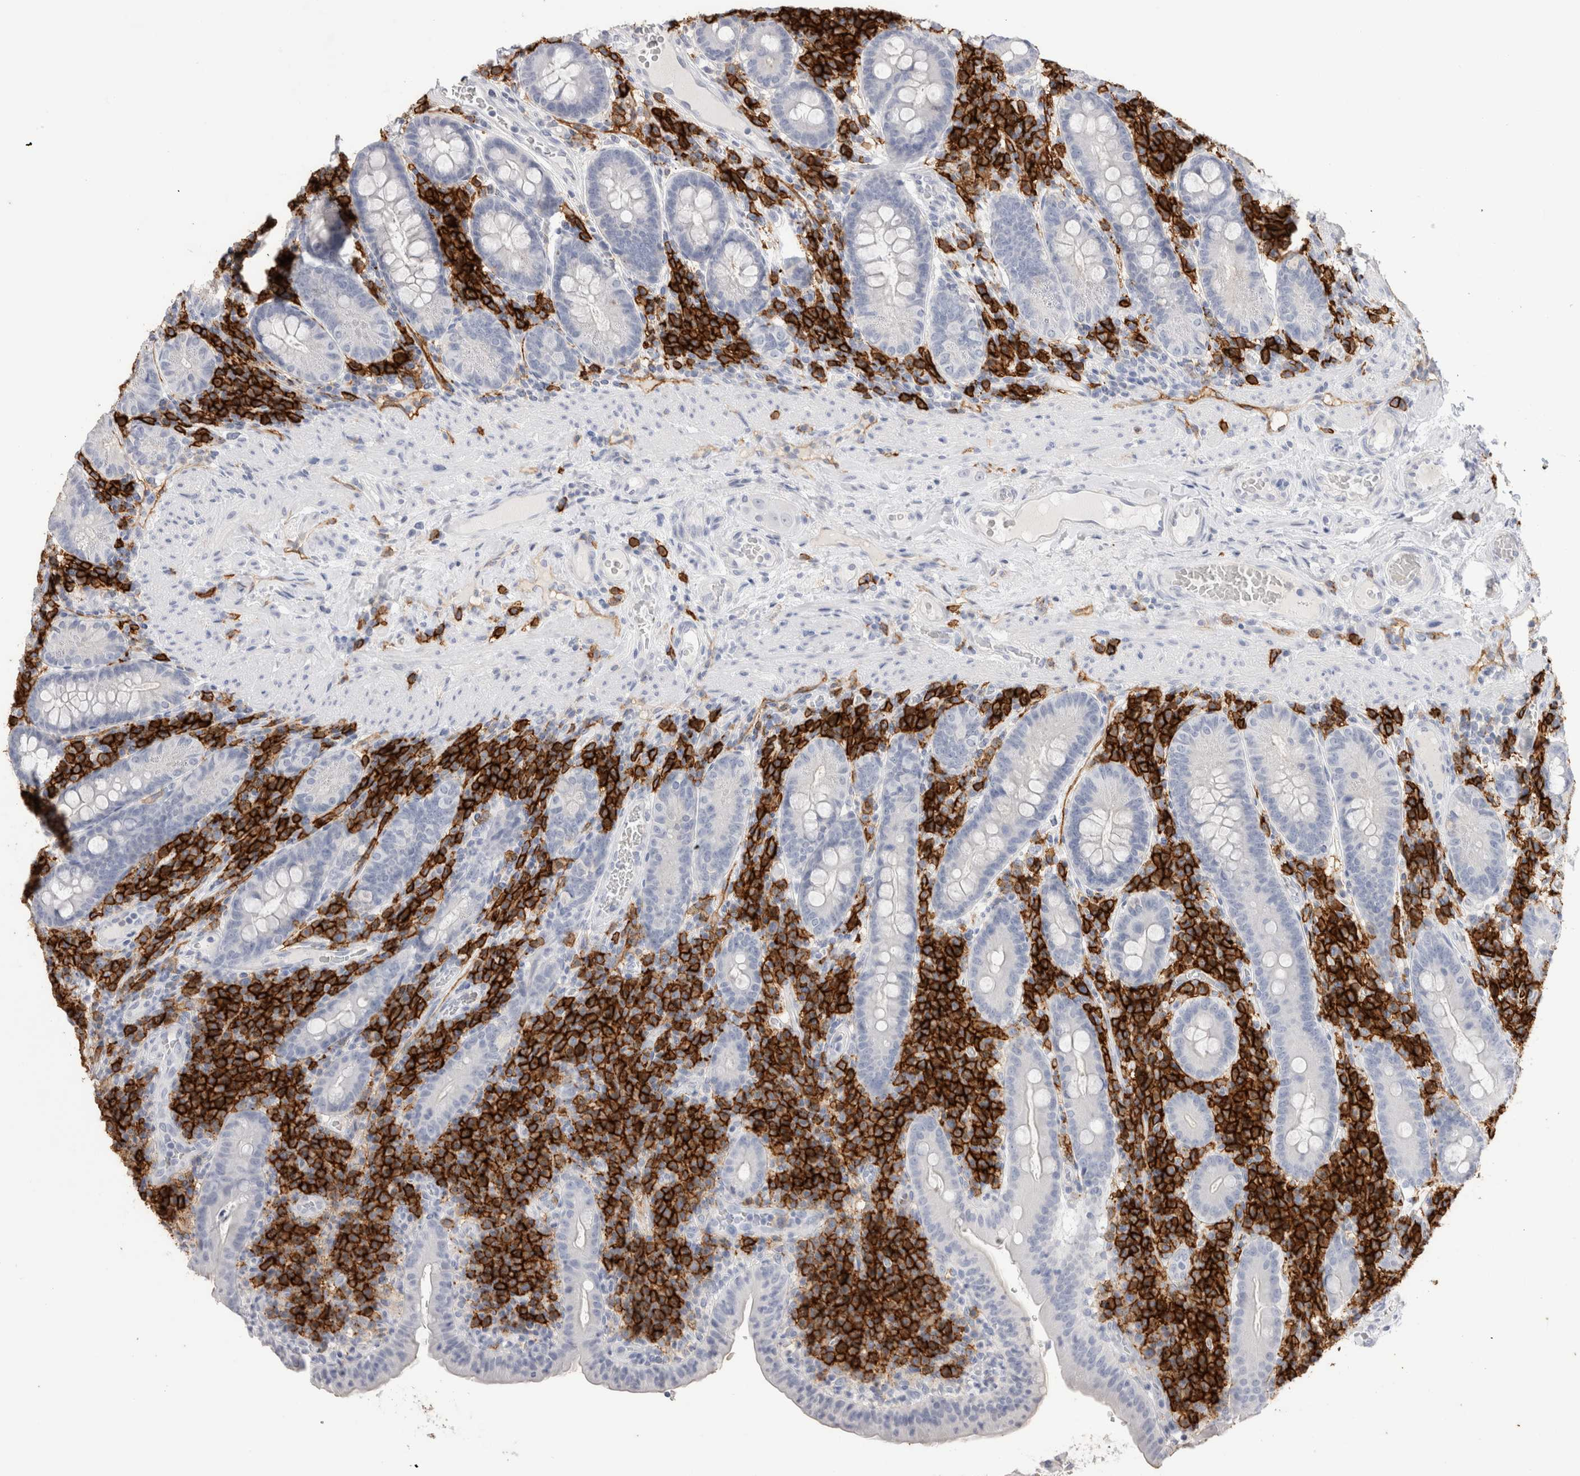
{"staining": {"intensity": "negative", "quantity": "none", "location": "none"}, "tissue": "duodenum", "cell_type": "Glandular cells", "image_type": "normal", "snomed": [{"axis": "morphology", "description": "Normal tissue, NOS"}, {"axis": "morphology", "description": "Adenocarcinoma, NOS"}, {"axis": "topography", "description": "Pancreas"}, {"axis": "topography", "description": "Duodenum"}], "caption": "Immunohistochemistry of normal human duodenum shows no staining in glandular cells.", "gene": "CD38", "patient": {"sex": "male", "age": 50}}